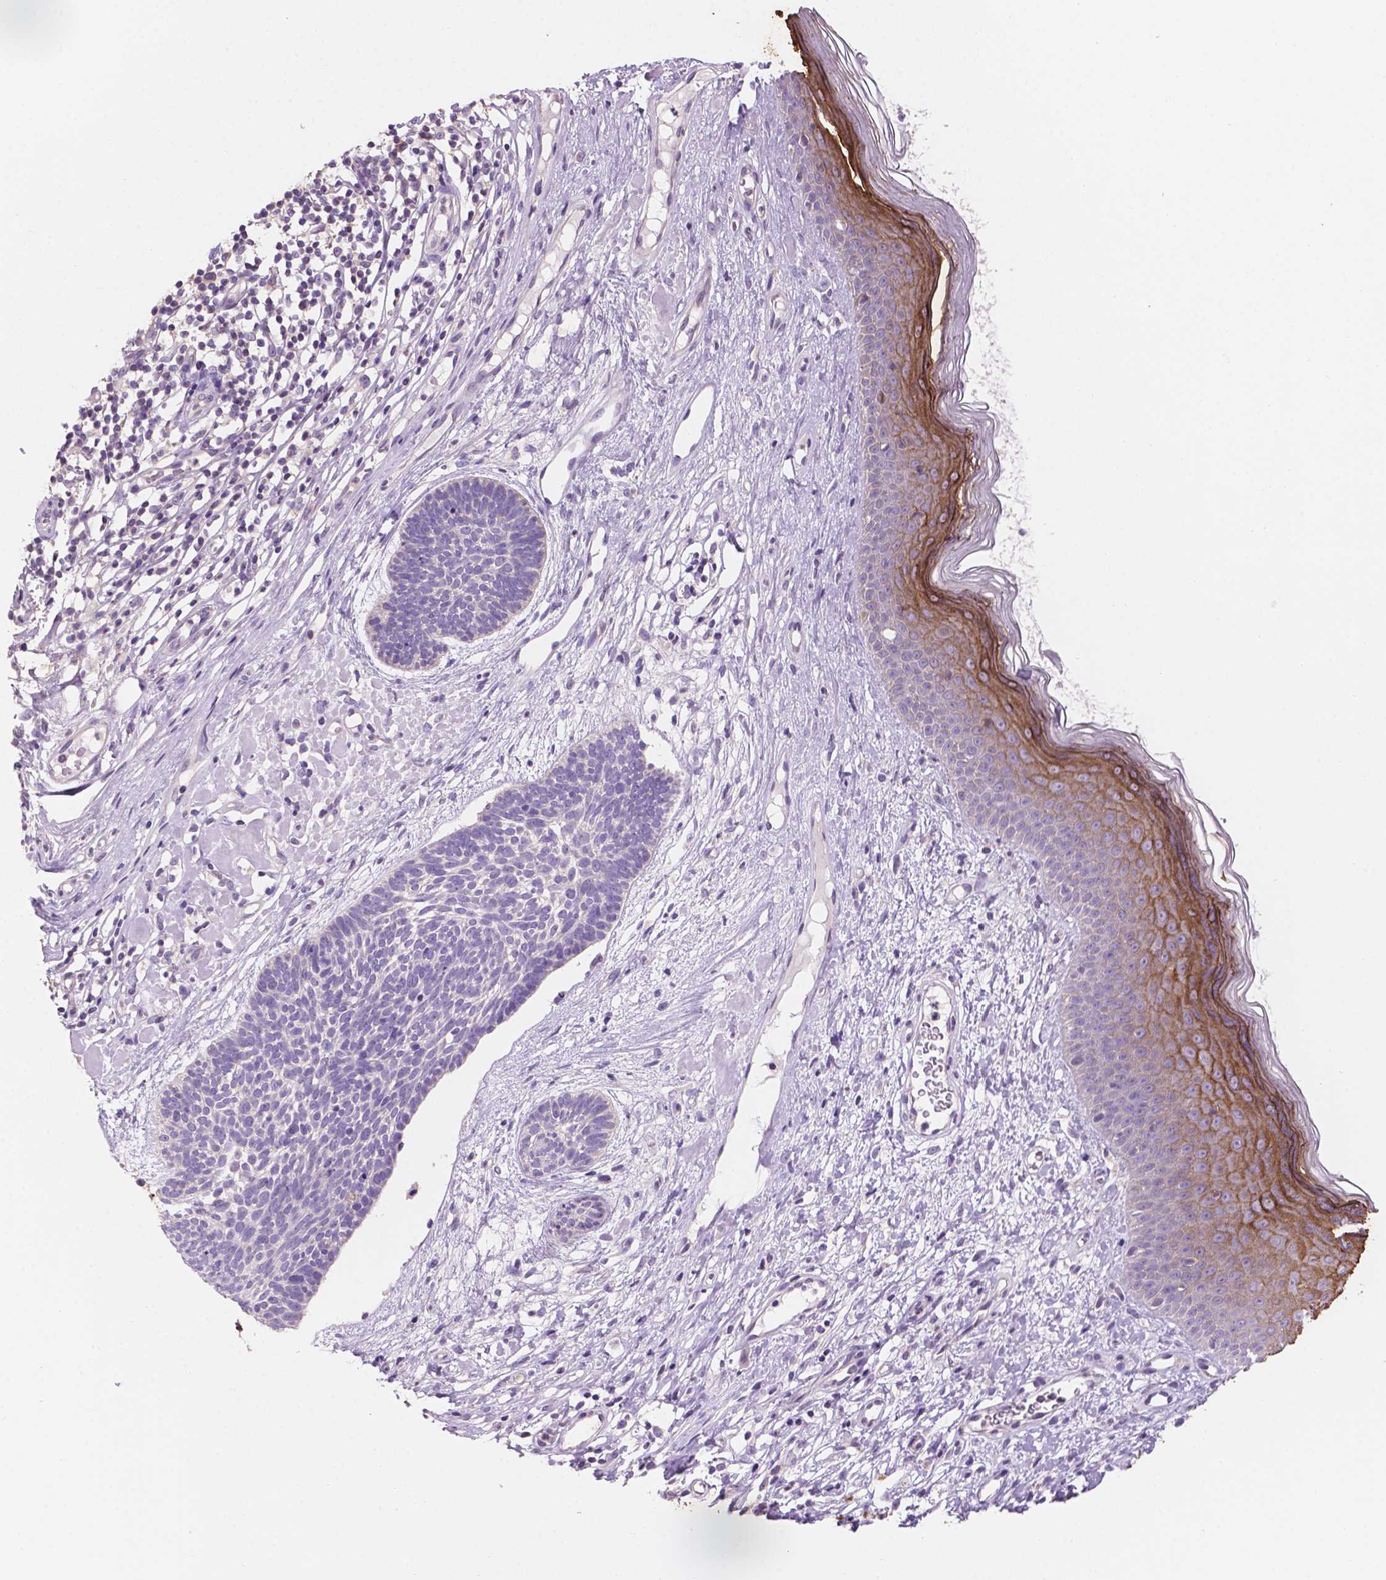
{"staining": {"intensity": "negative", "quantity": "none", "location": "none"}, "tissue": "skin cancer", "cell_type": "Tumor cells", "image_type": "cancer", "snomed": [{"axis": "morphology", "description": "Basal cell carcinoma"}, {"axis": "topography", "description": "Skin"}], "caption": "High power microscopy image of an IHC photomicrograph of skin cancer (basal cell carcinoma), revealing no significant staining in tumor cells.", "gene": "SBSN", "patient": {"sex": "male", "age": 85}}